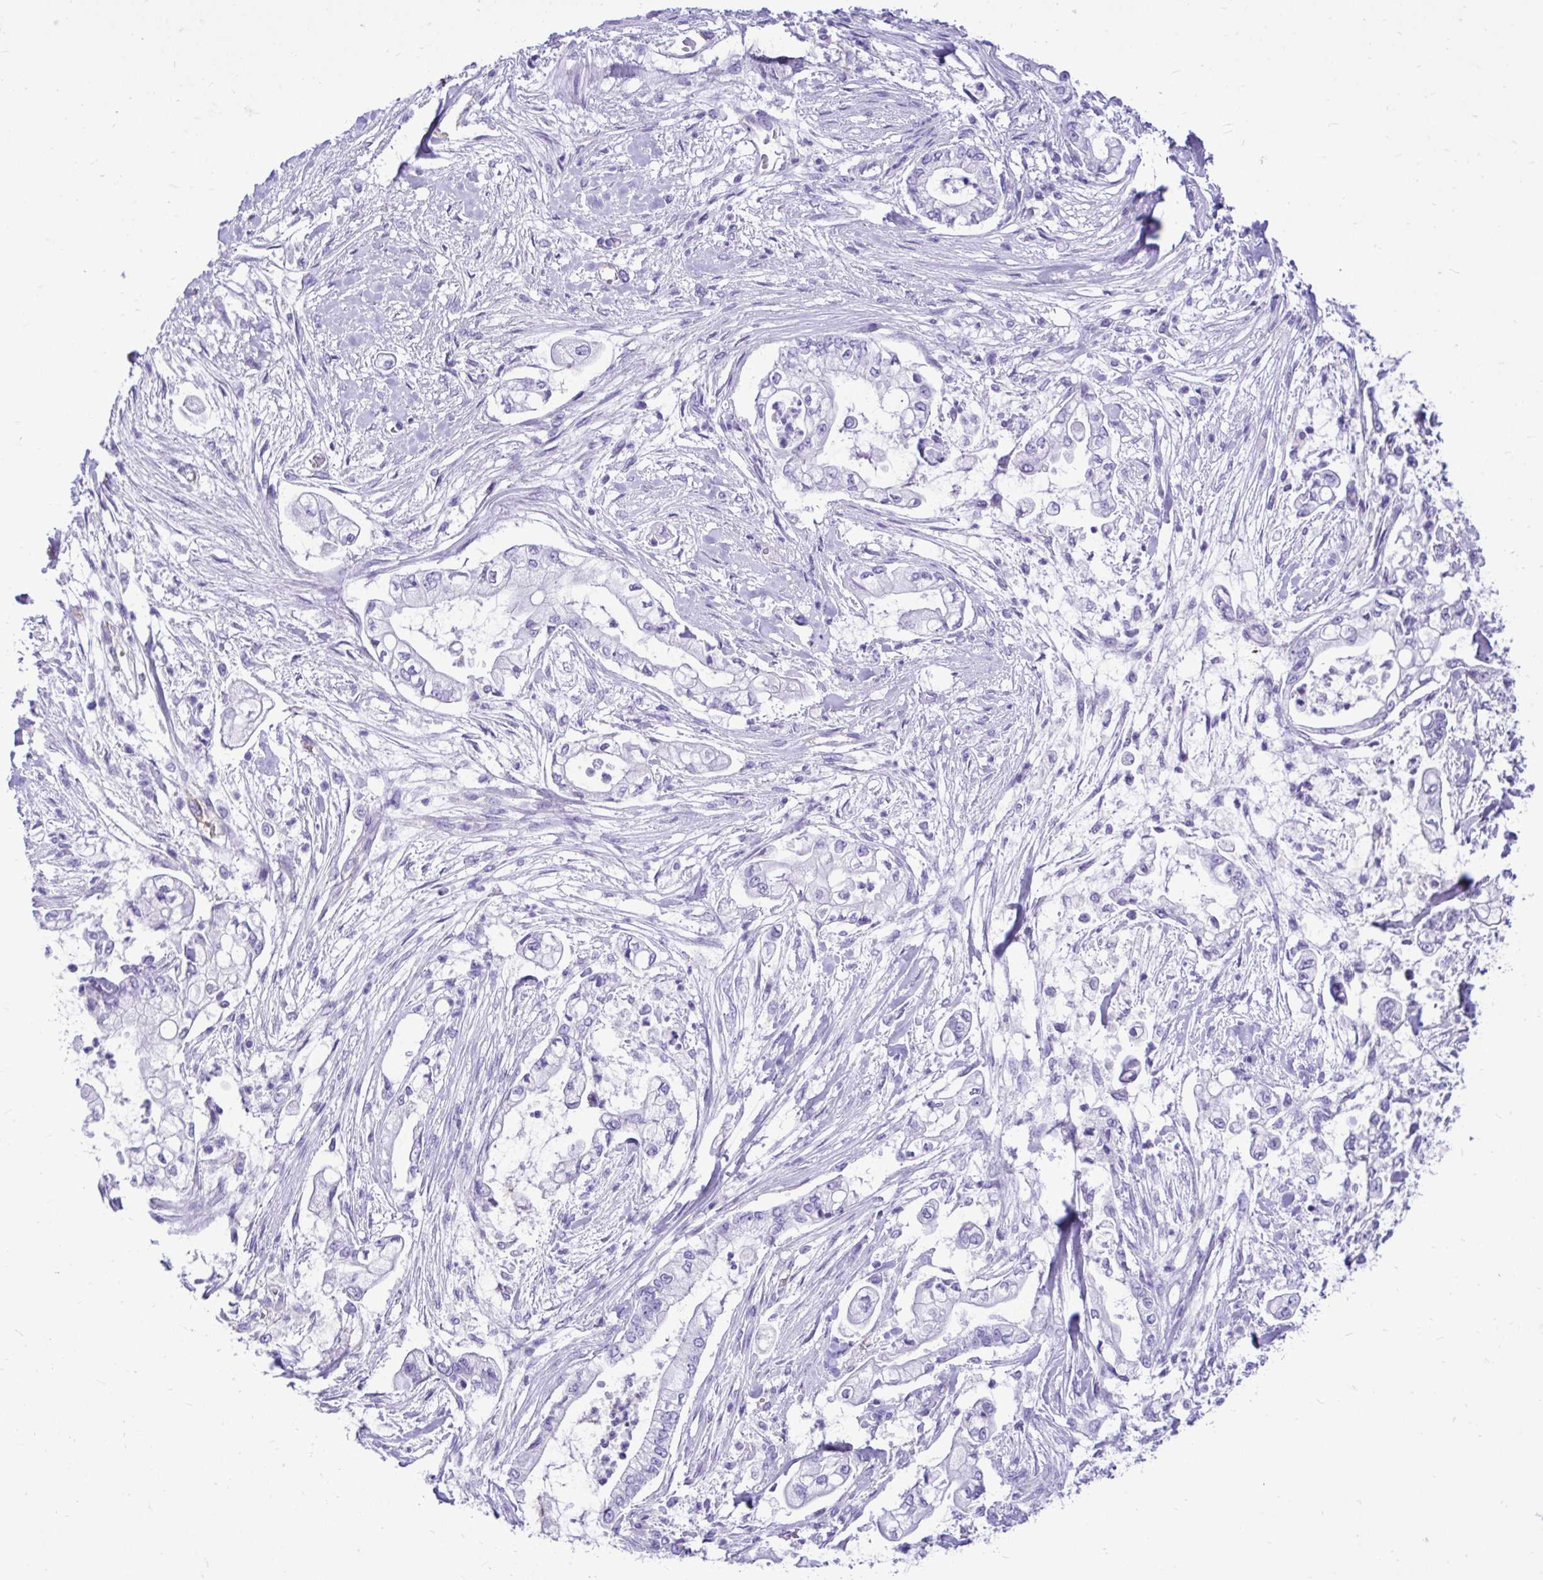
{"staining": {"intensity": "negative", "quantity": "none", "location": "none"}, "tissue": "pancreatic cancer", "cell_type": "Tumor cells", "image_type": "cancer", "snomed": [{"axis": "morphology", "description": "Adenocarcinoma, NOS"}, {"axis": "topography", "description": "Pancreas"}], "caption": "Immunohistochemical staining of human adenocarcinoma (pancreatic) shows no significant positivity in tumor cells.", "gene": "ABCG2", "patient": {"sex": "female", "age": 69}}